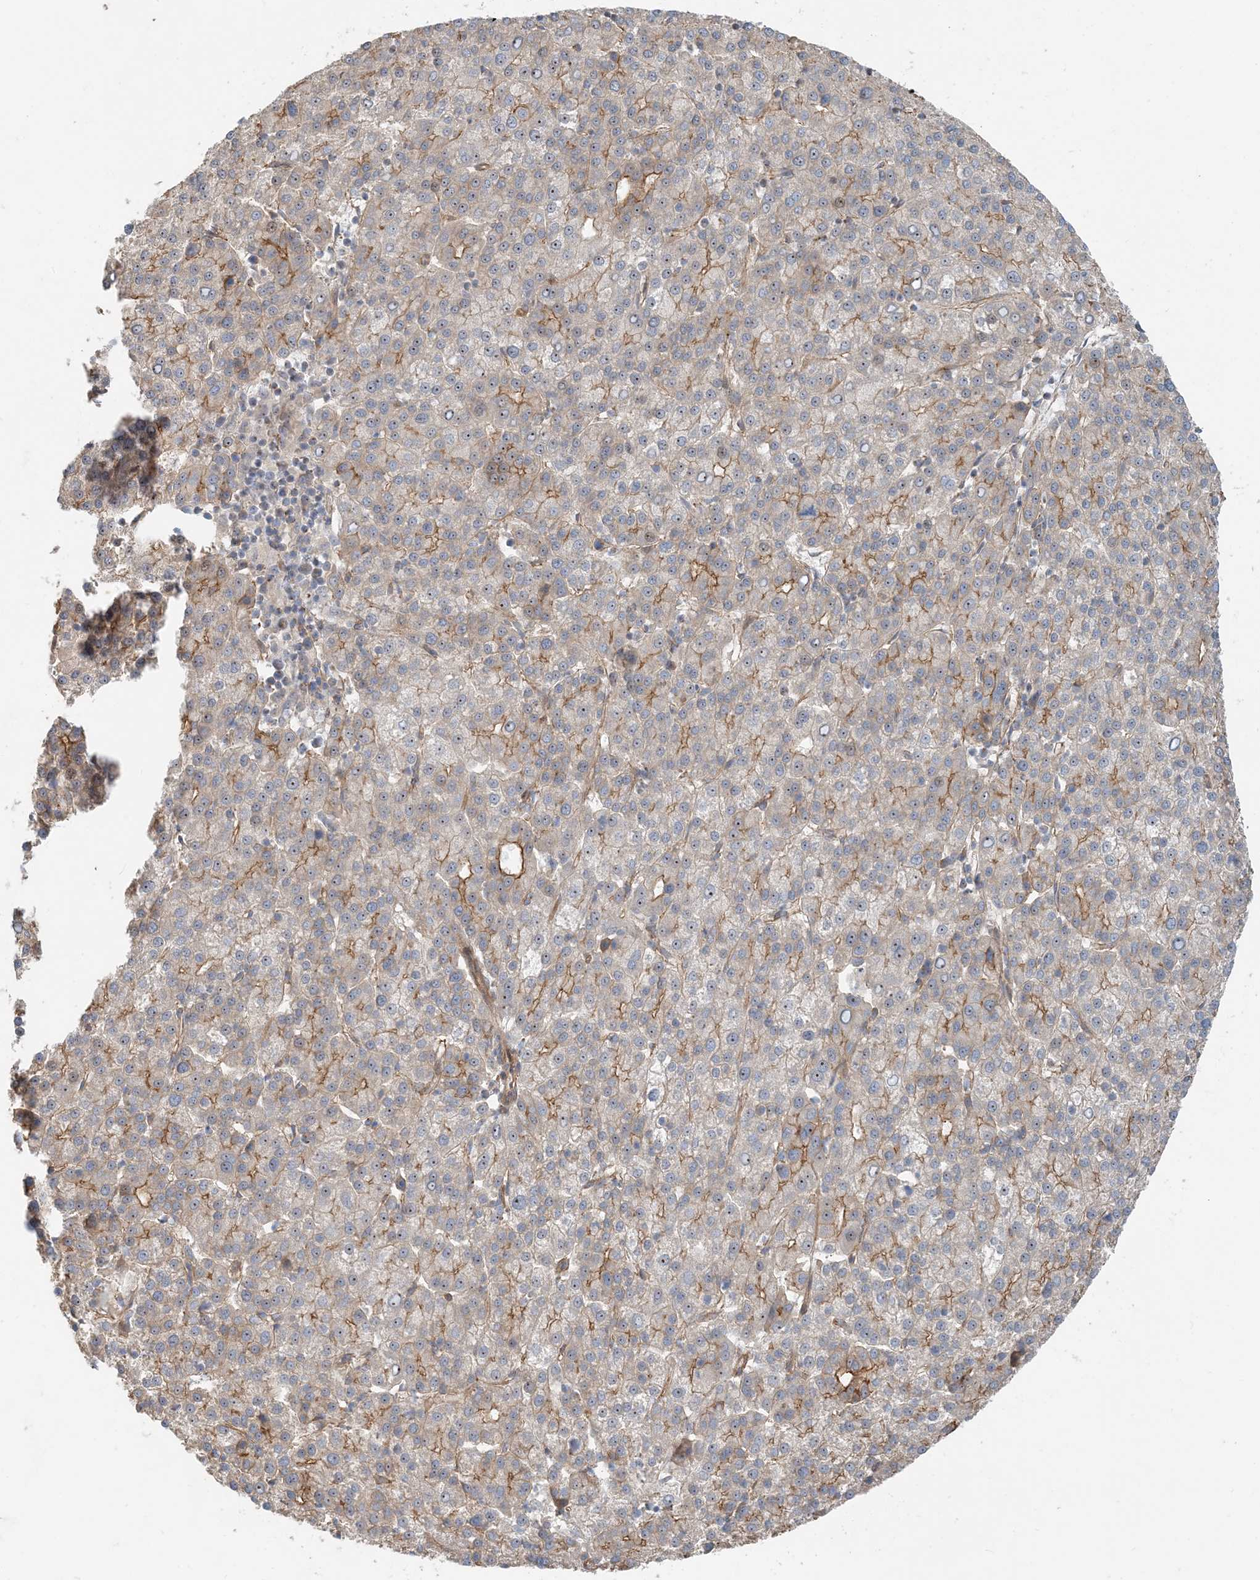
{"staining": {"intensity": "moderate", "quantity": "<25%", "location": "cytoplasmic/membranous"}, "tissue": "liver cancer", "cell_type": "Tumor cells", "image_type": "cancer", "snomed": [{"axis": "morphology", "description": "Carcinoma, Hepatocellular, NOS"}, {"axis": "topography", "description": "Liver"}], "caption": "Protein analysis of liver hepatocellular carcinoma tissue displays moderate cytoplasmic/membranous positivity in approximately <25% of tumor cells.", "gene": "MYL5", "patient": {"sex": "female", "age": 58}}